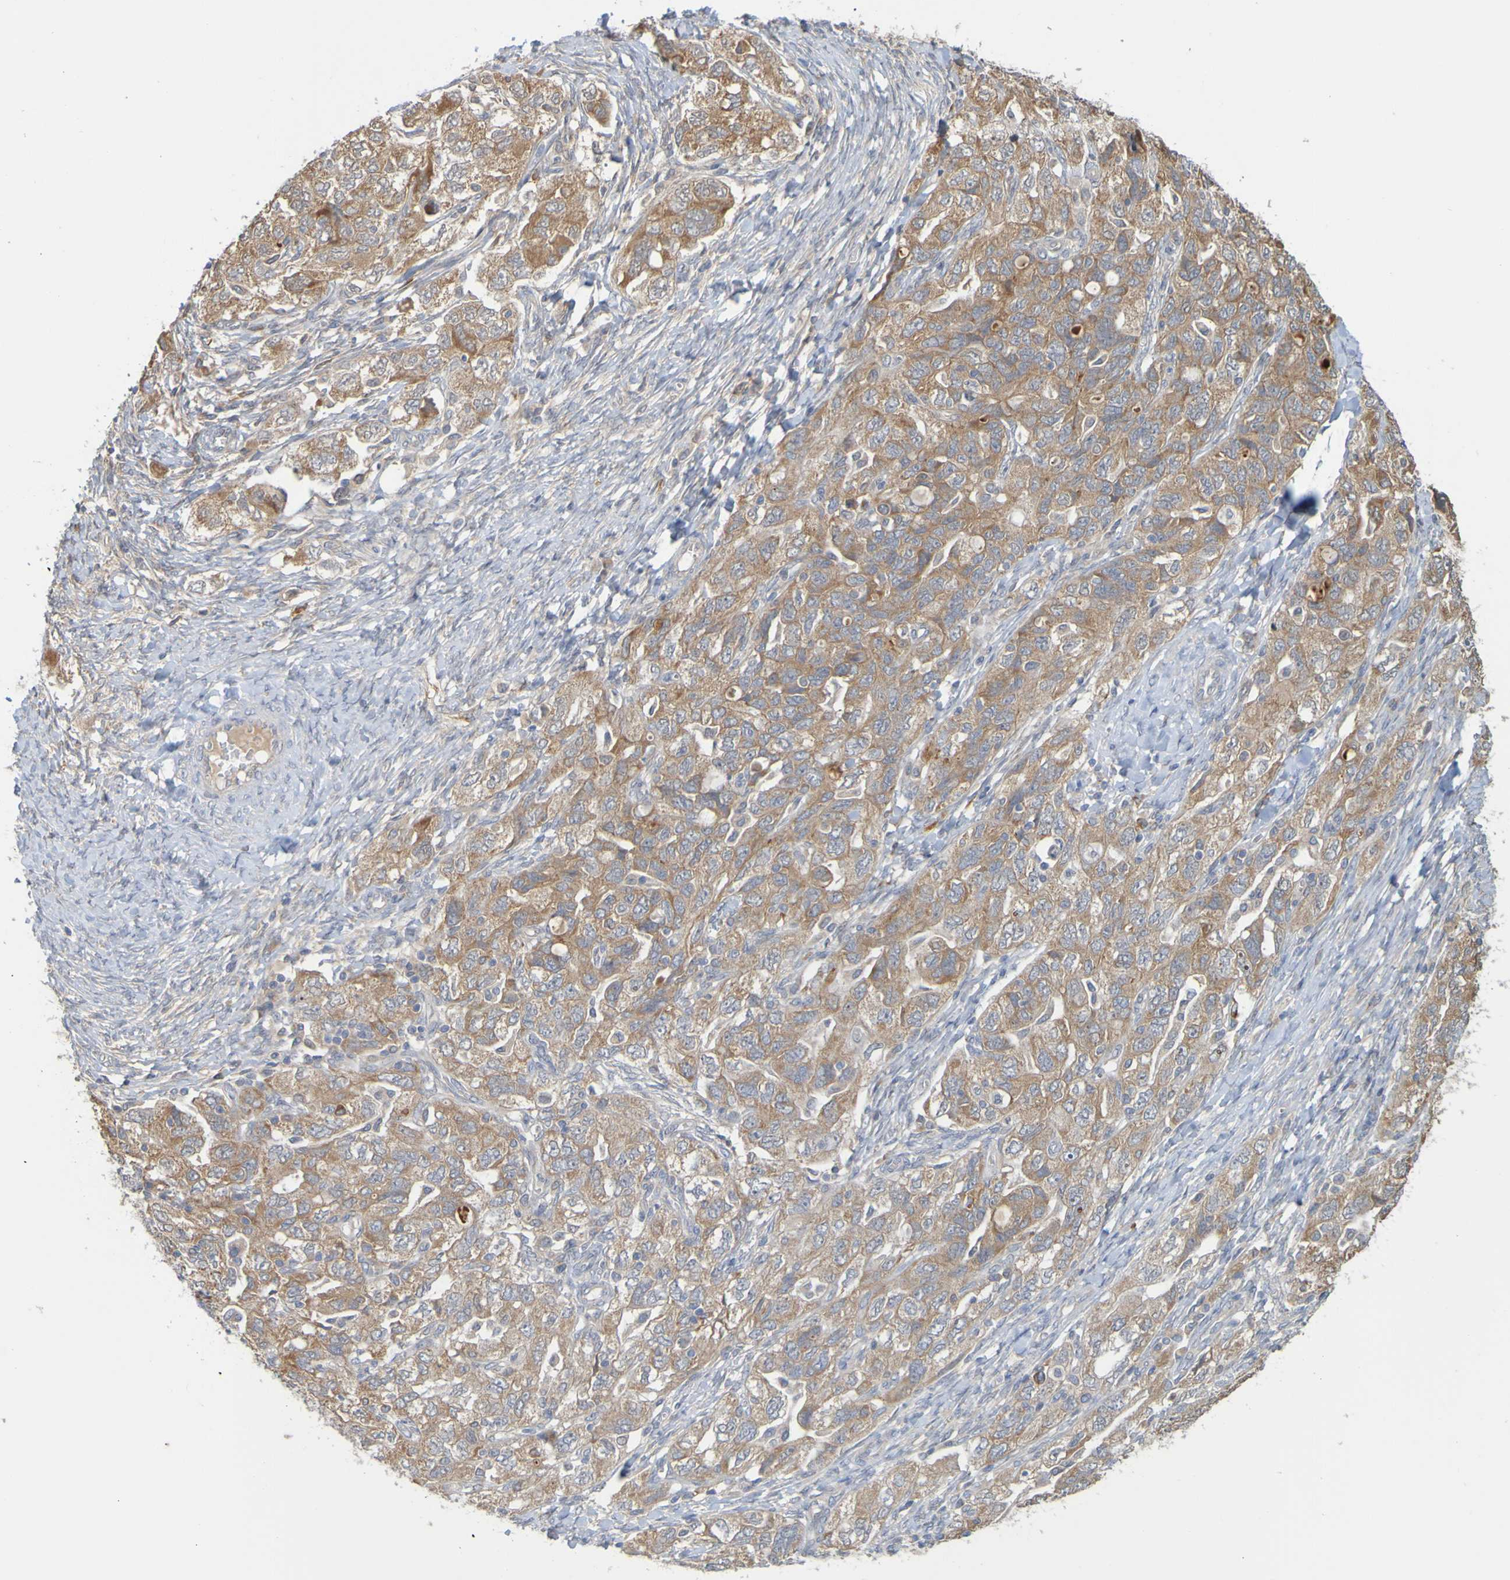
{"staining": {"intensity": "moderate", "quantity": ">75%", "location": "cytoplasmic/membranous"}, "tissue": "ovarian cancer", "cell_type": "Tumor cells", "image_type": "cancer", "snomed": [{"axis": "morphology", "description": "Carcinoma, NOS"}, {"axis": "morphology", "description": "Cystadenocarcinoma, serous, NOS"}, {"axis": "topography", "description": "Ovary"}], "caption": "Carcinoma (ovarian) stained with a brown dye shows moderate cytoplasmic/membranous positive positivity in approximately >75% of tumor cells.", "gene": "NAV2", "patient": {"sex": "female", "age": 69}}